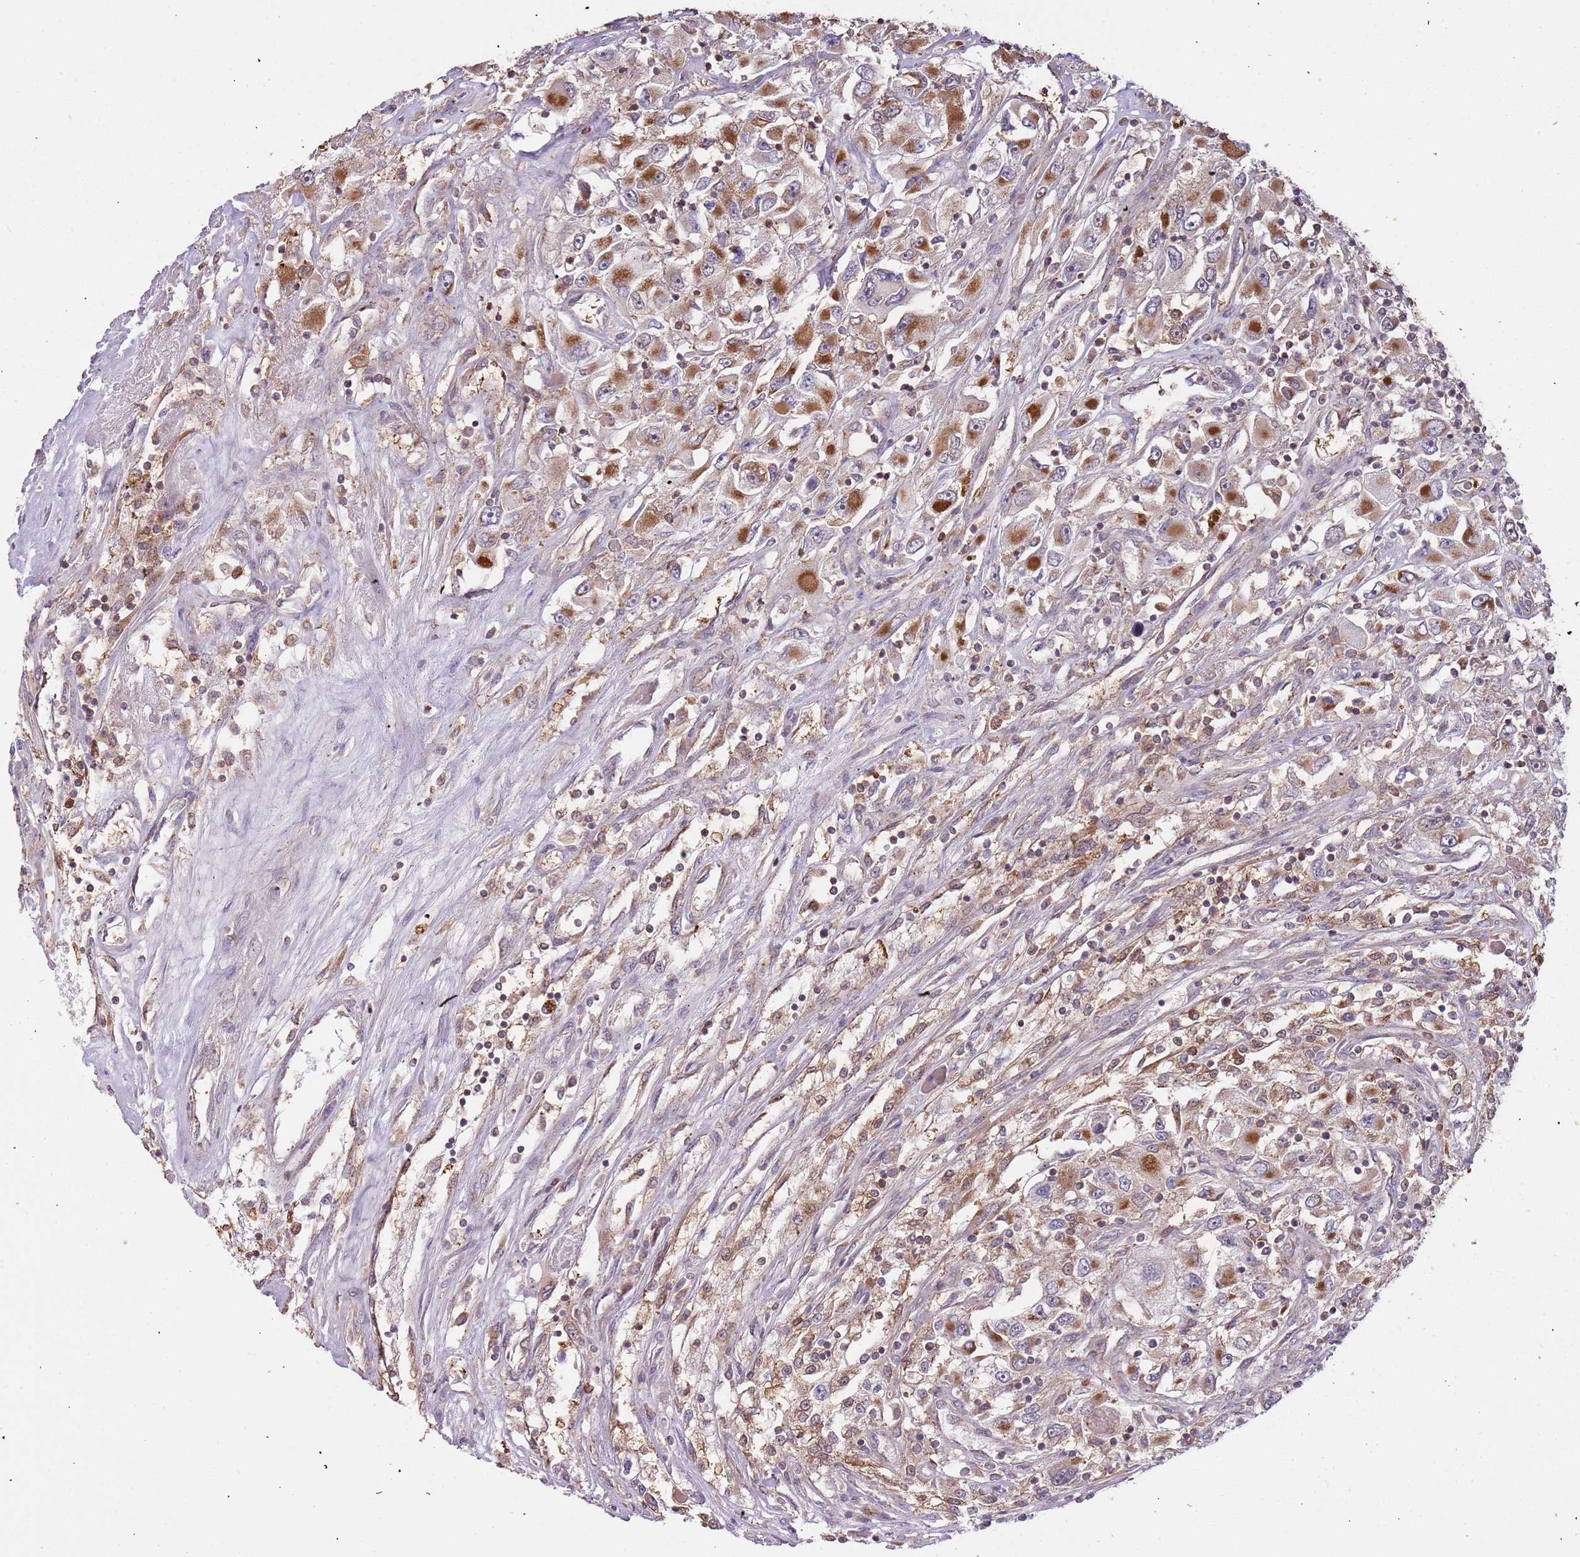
{"staining": {"intensity": "moderate", "quantity": "25%-75%", "location": "cytoplasmic/membranous"}, "tissue": "renal cancer", "cell_type": "Tumor cells", "image_type": "cancer", "snomed": [{"axis": "morphology", "description": "Adenocarcinoma, NOS"}, {"axis": "topography", "description": "Kidney"}], "caption": "Approximately 25%-75% of tumor cells in human adenocarcinoma (renal) exhibit moderate cytoplasmic/membranous protein expression as visualized by brown immunohistochemical staining.", "gene": "IL17RD", "patient": {"sex": "female", "age": 52}}